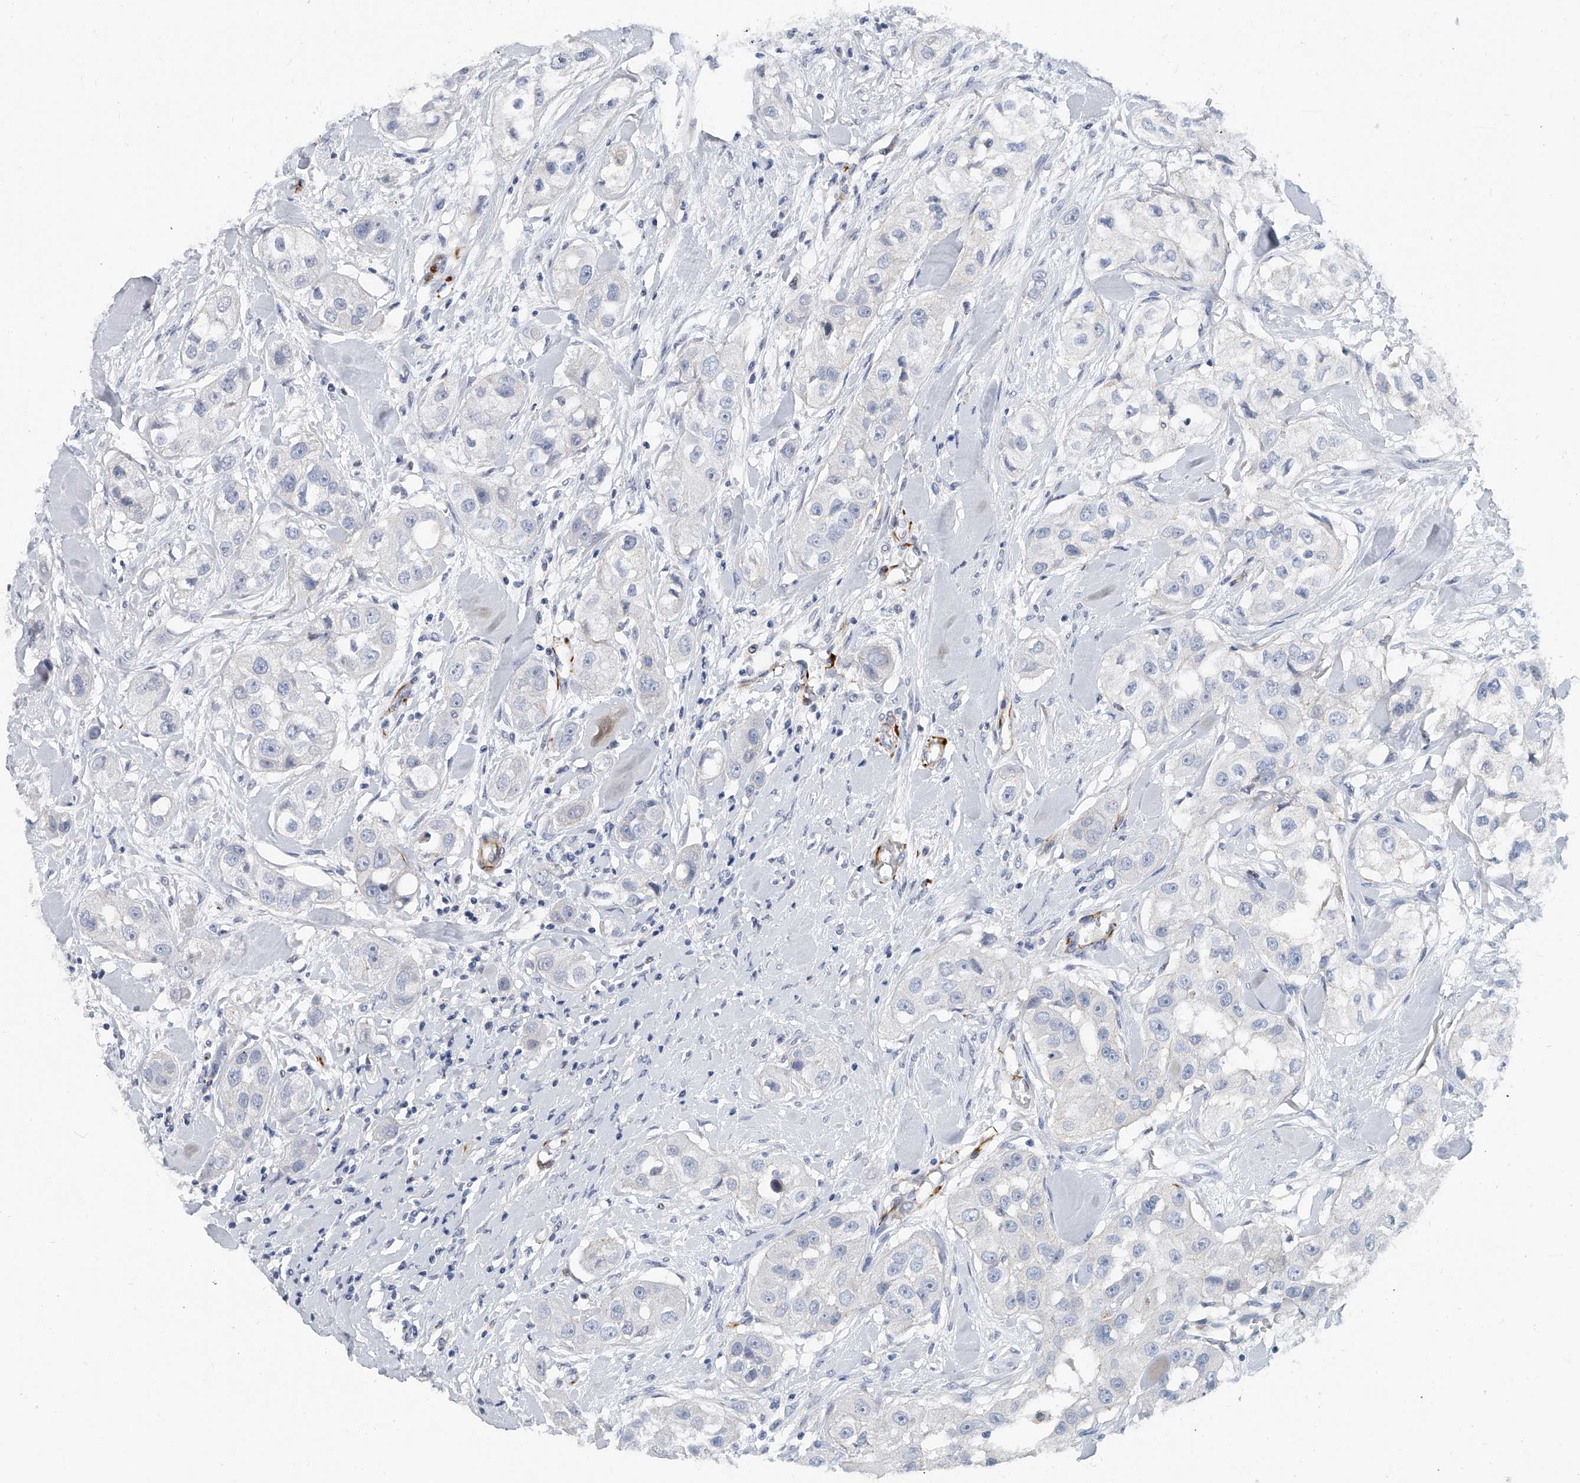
{"staining": {"intensity": "negative", "quantity": "none", "location": "none"}, "tissue": "head and neck cancer", "cell_type": "Tumor cells", "image_type": "cancer", "snomed": [{"axis": "morphology", "description": "Normal tissue, NOS"}, {"axis": "morphology", "description": "Squamous cell carcinoma, NOS"}, {"axis": "topography", "description": "Skeletal muscle"}, {"axis": "topography", "description": "Head-Neck"}], "caption": "Head and neck squamous cell carcinoma was stained to show a protein in brown. There is no significant expression in tumor cells.", "gene": "KIRREL1", "patient": {"sex": "male", "age": 51}}